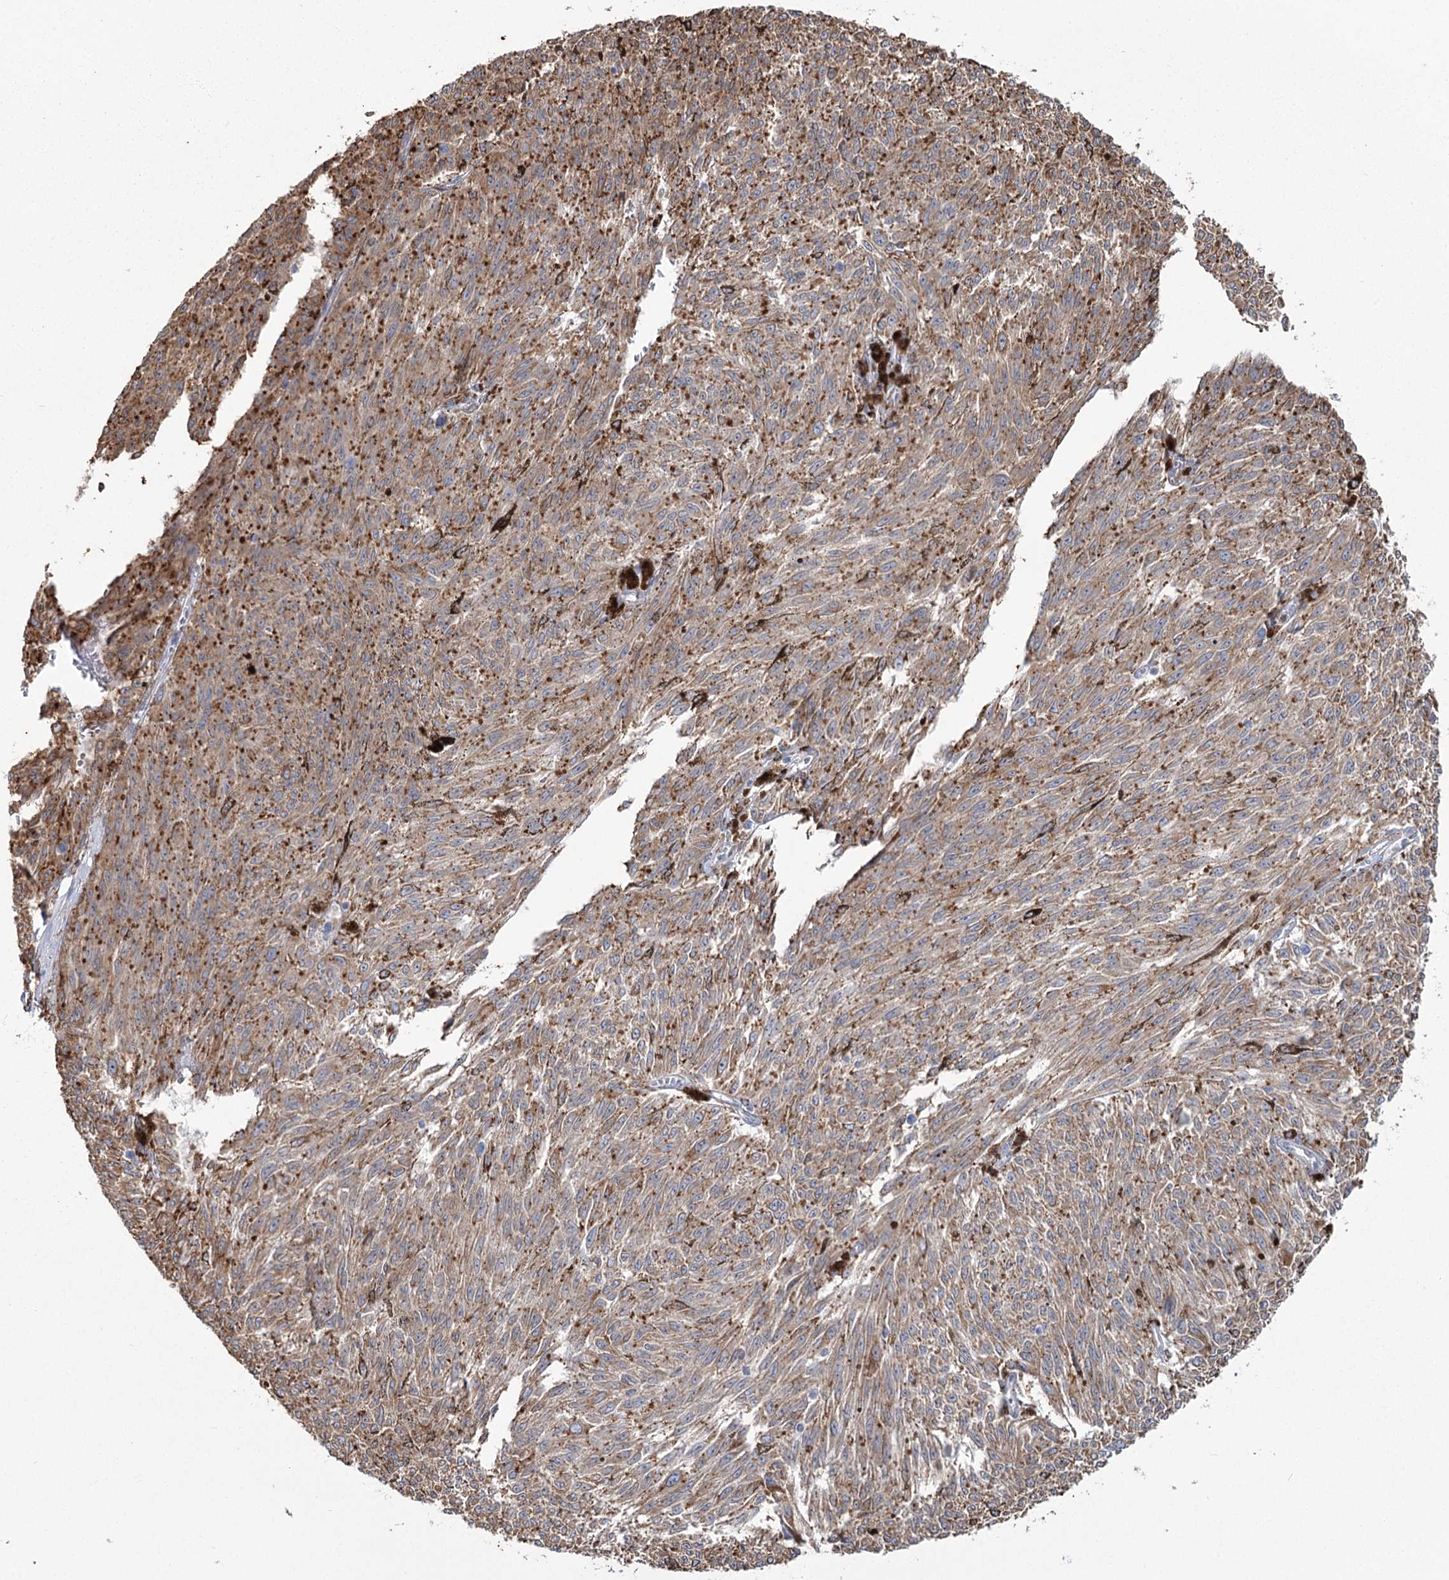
{"staining": {"intensity": "moderate", "quantity": ">75%", "location": "cytoplasmic/membranous"}, "tissue": "melanoma", "cell_type": "Tumor cells", "image_type": "cancer", "snomed": [{"axis": "morphology", "description": "Malignant melanoma, NOS"}, {"axis": "topography", "description": "Skin"}], "caption": "IHC staining of melanoma, which shows medium levels of moderate cytoplasmic/membranous positivity in approximately >75% of tumor cells indicating moderate cytoplasmic/membranous protein staining. The staining was performed using DAB (3,3'-diaminobenzidine) (brown) for protein detection and nuclei were counterstained in hematoxylin (blue).", "gene": "ZCCHC9", "patient": {"sex": "female", "age": 72}}